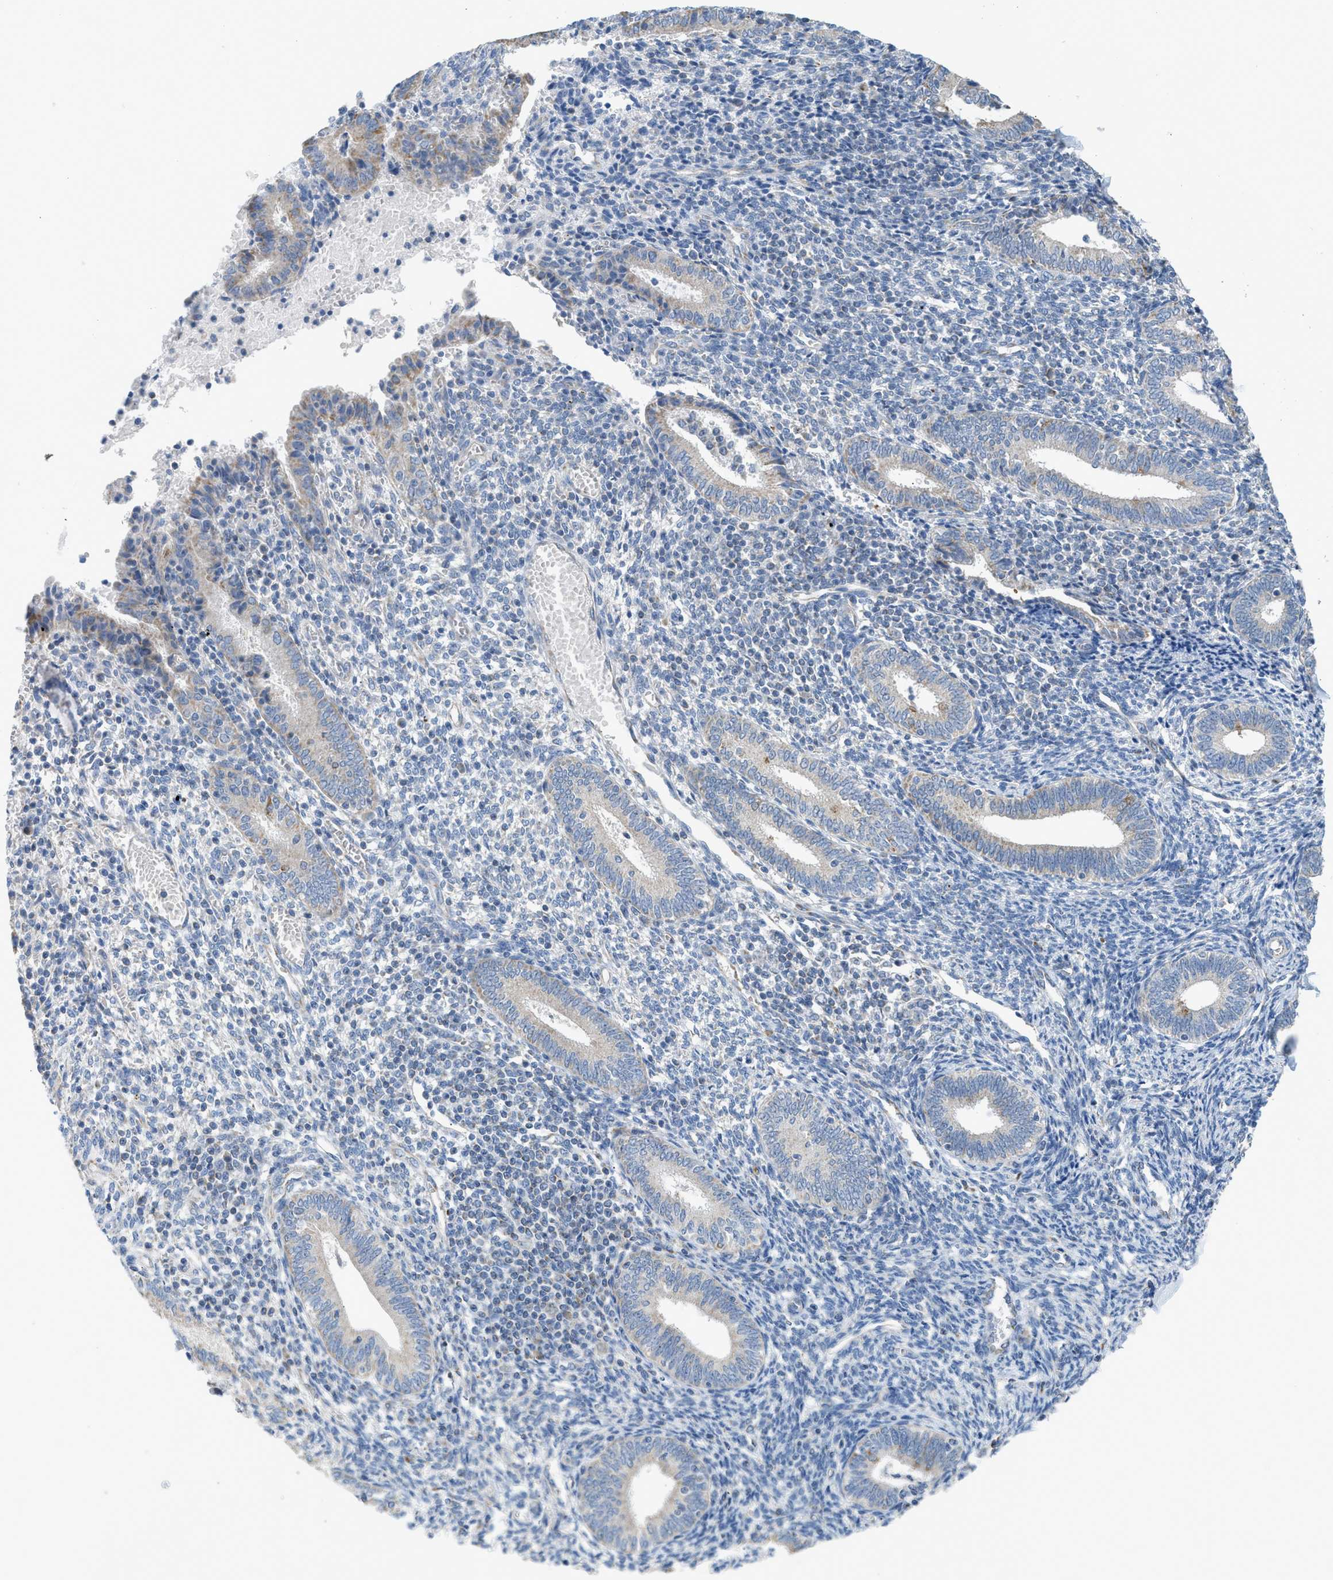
{"staining": {"intensity": "negative", "quantity": "none", "location": "none"}, "tissue": "endometrium", "cell_type": "Cells in endometrial stroma", "image_type": "normal", "snomed": [{"axis": "morphology", "description": "Normal tissue, NOS"}, {"axis": "topography", "description": "Endometrium"}], "caption": "IHC photomicrograph of normal endometrium stained for a protein (brown), which displays no staining in cells in endometrial stroma.", "gene": "GOT2", "patient": {"sex": "female", "age": 41}}